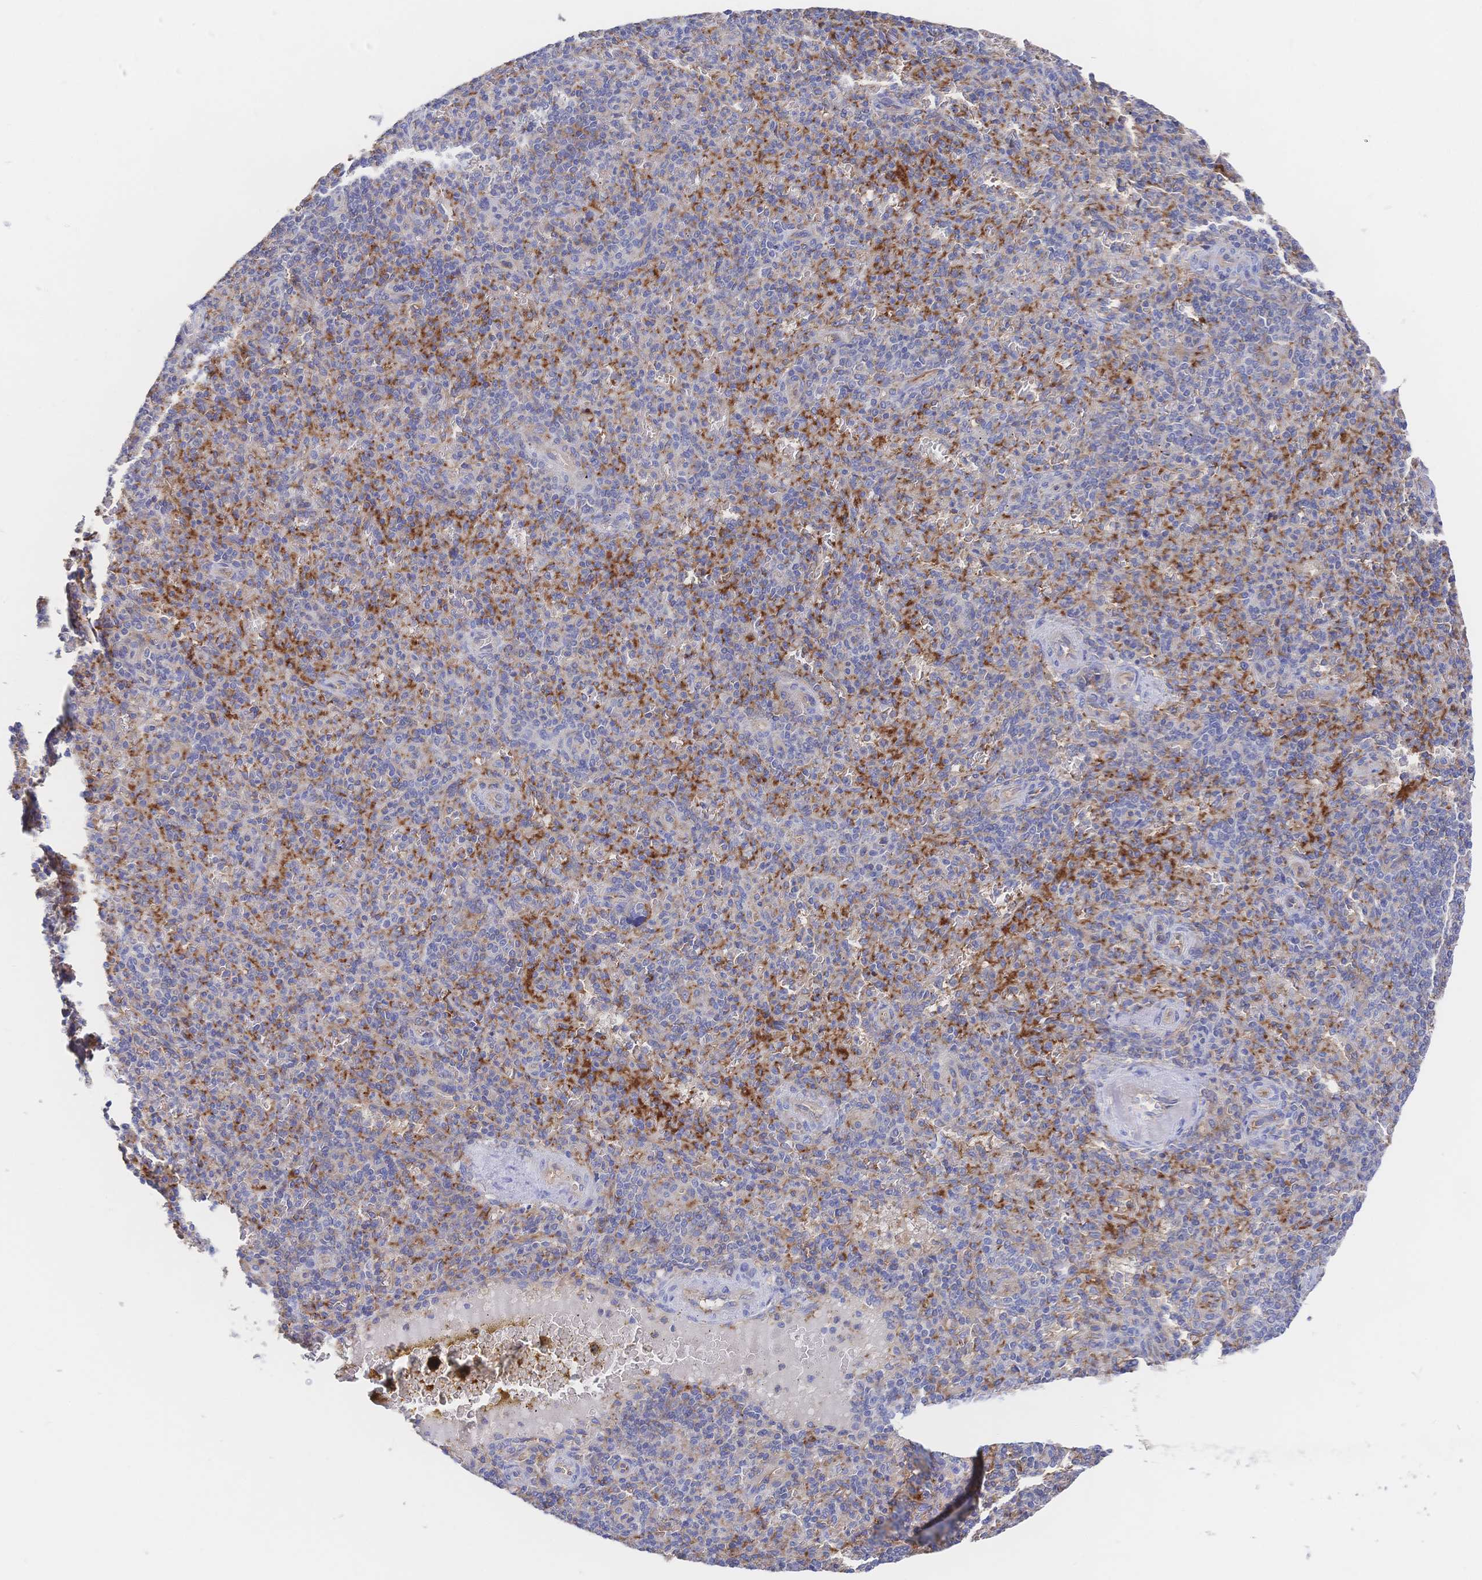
{"staining": {"intensity": "moderate", "quantity": "<25%", "location": "cytoplasmic/membranous"}, "tissue": "spleen", "cell_type": "Cells in red pulp", "image_type": "normal", "snomed": [{"axis": "morphology", "description": "Normal tissue, NOS"}, {"axis": "topography", "description": "Spleen"}], "caption": "A low amount of moderate cytoplasmic/membranous expression is present in about <25% of cells in red pulp in normal spleen. (DAB IHC, brown staining for protein, blue staining for nuclei).", "gene": "F11R", "patient": {"sex": "female", "age": 74}}